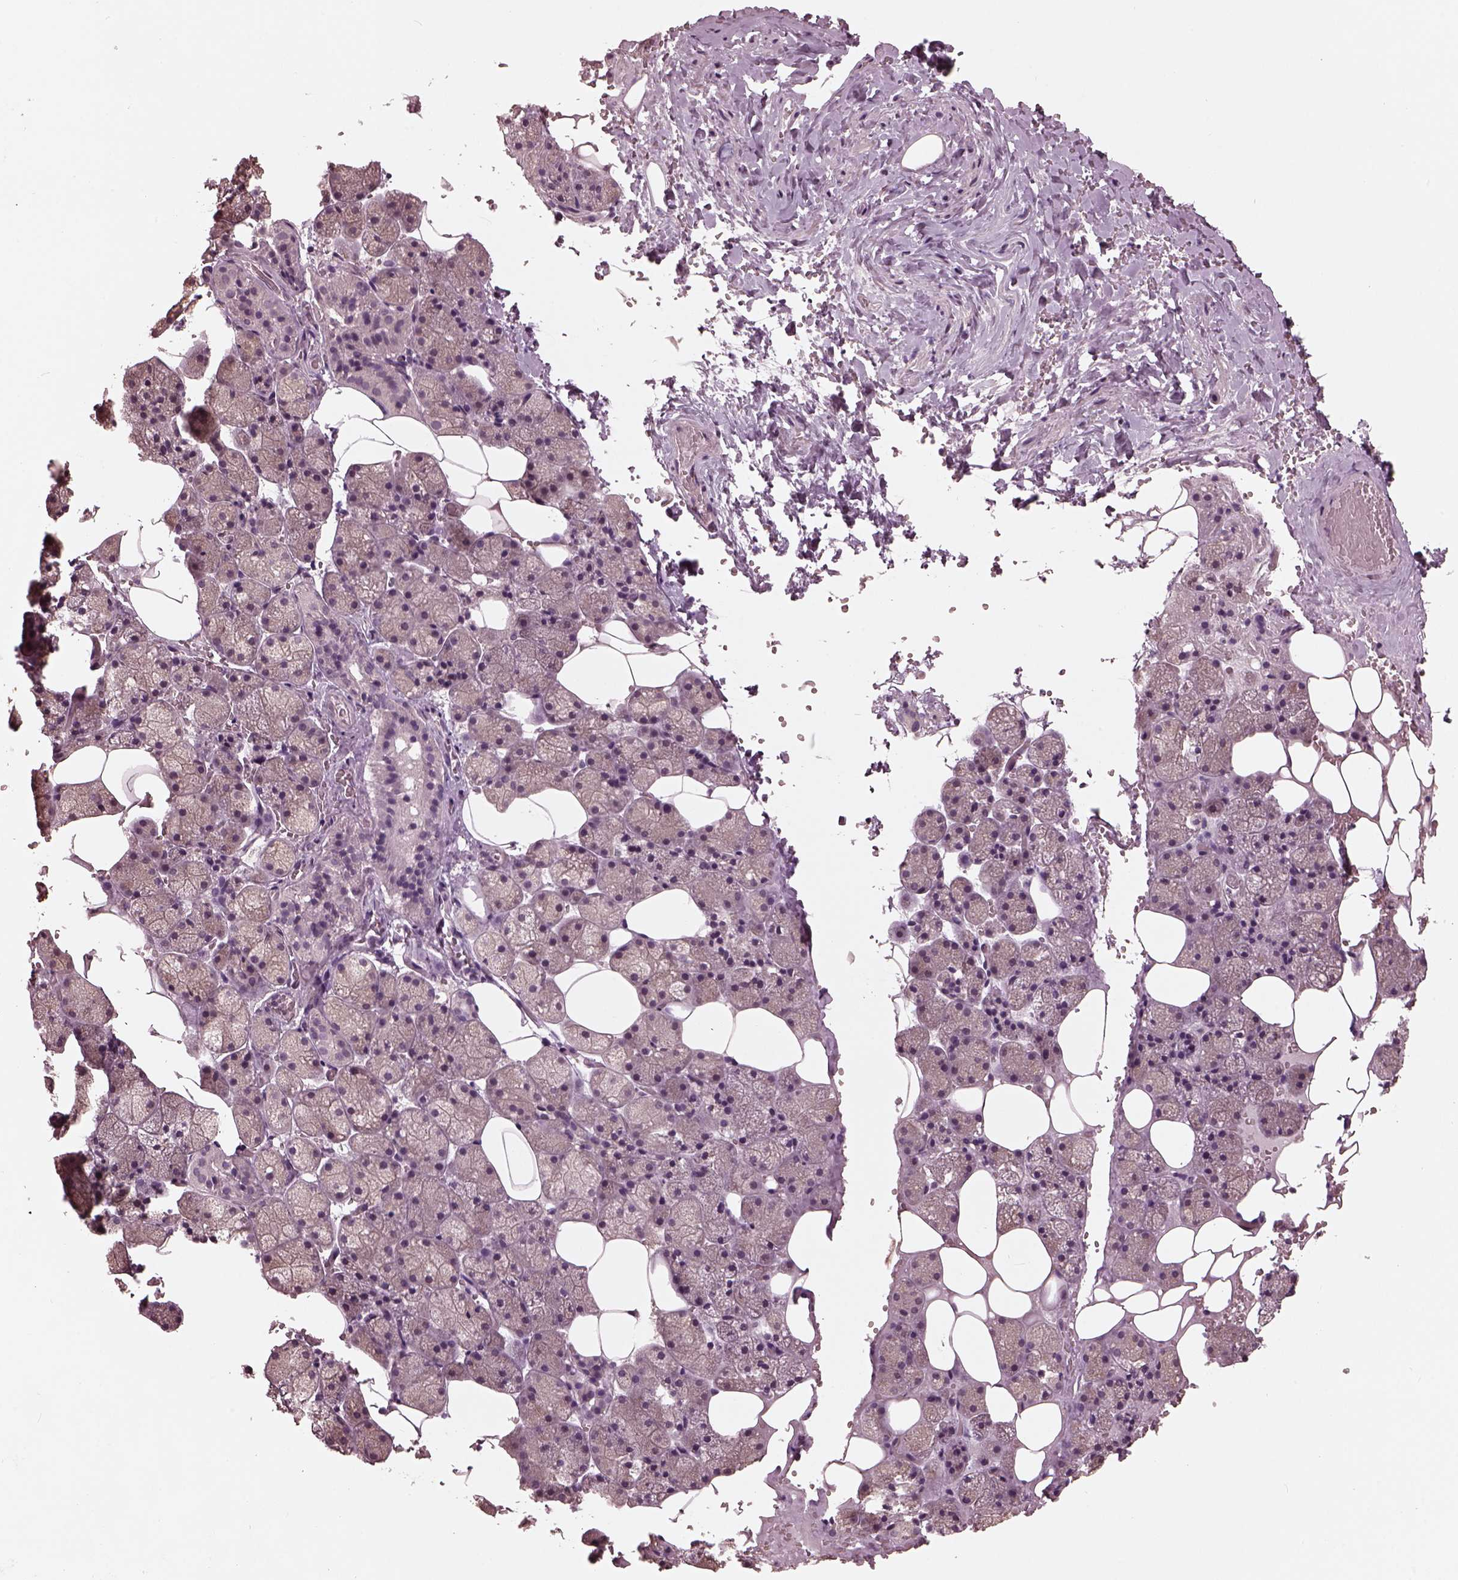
{"staining": {"intensity": "negative", "quantity": "none", "location": "none"}, "tissue": "salivary gland", "cell_type": "Glandular cells", "image_type": "normal", "snomed": [{"axis": "morphology", "description": "Normal tissue, NOS"}, {"axis": "topography", "description": "Salivary gland"}], "caption": "A micrograph of salivary gland stained for a protein exhibits no brown staining in glandular cells.", "gene": "OPTC", "patient": {"sex": "male", "age": 38}}